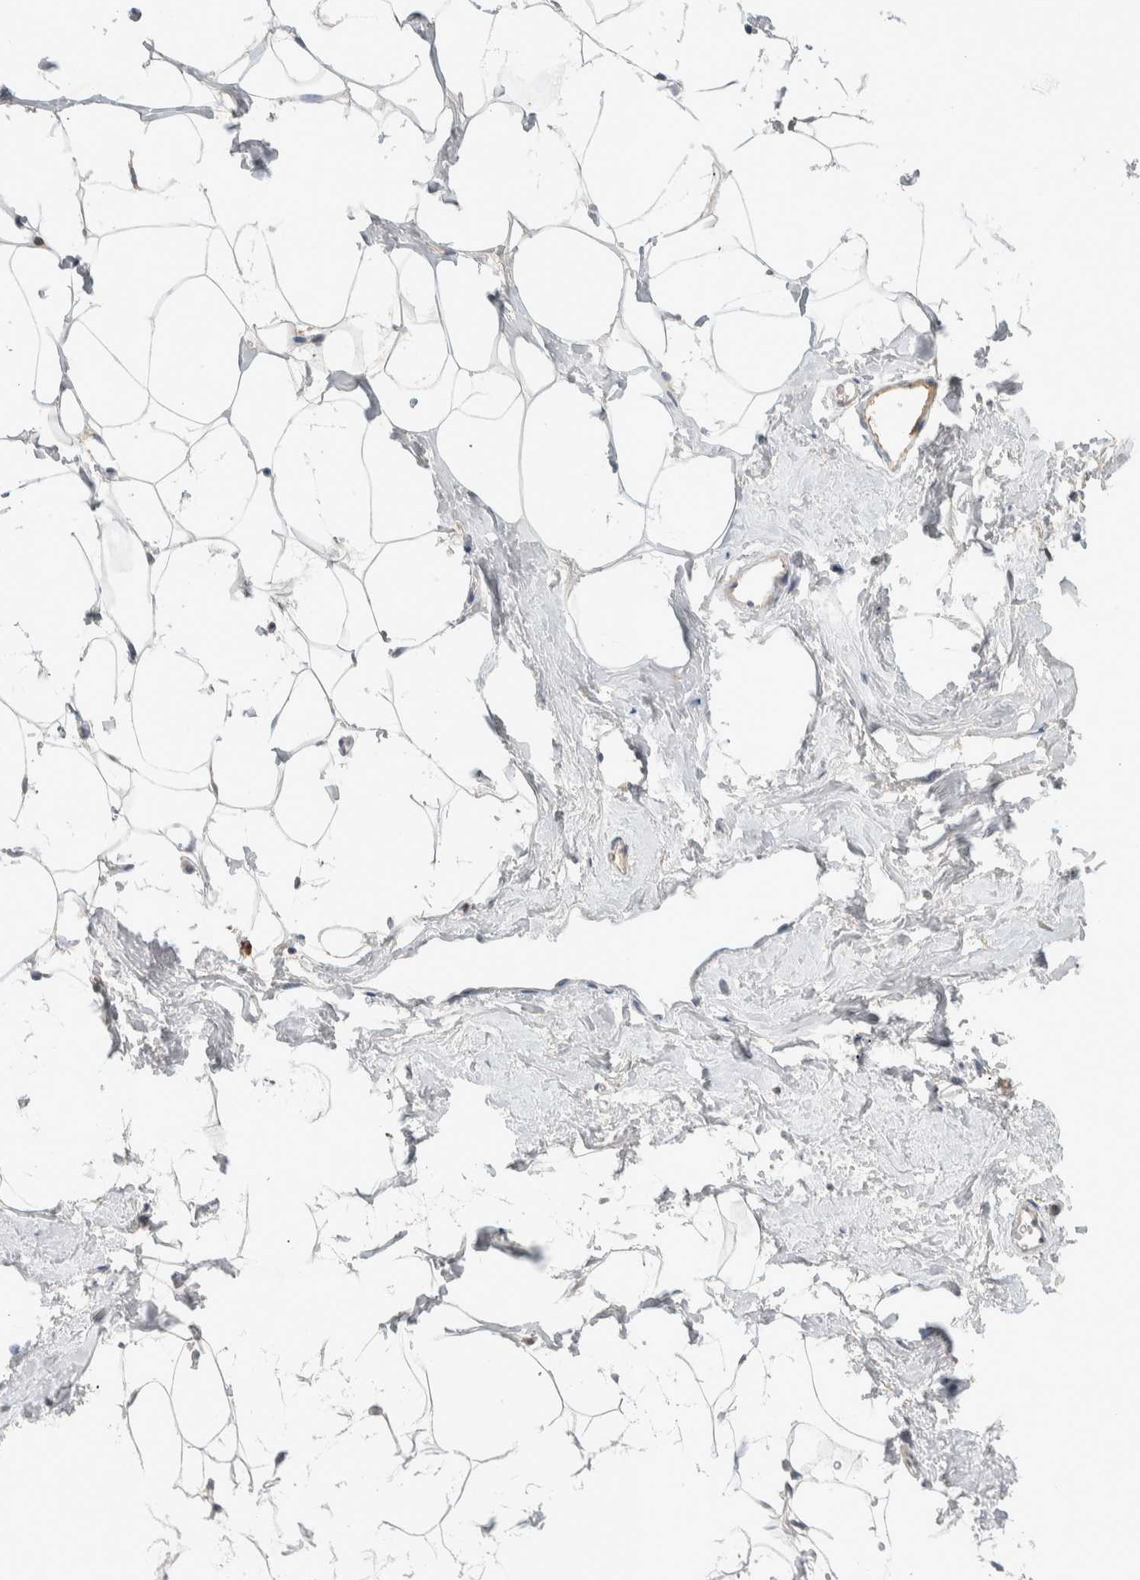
{"staining": {"intensity": "weak", "quantity": ">75%", "location": "cytoplasmic/membranous"}, "tissue": "adipose tissue", "cell_type": "Adipocytes", "image_type": "normal", "snomed": [{"axis": "morphology", "description": "Normal tissue, NOS"}, {"axis": "morphology", "description": "Fibrosis, NOS"}, {"axis": "topography", "description": "Breast"}, {"axis": "topography", "description": "Adipose tissue"}], "caption": "Adipose tissue stained with DAB immunohistochemistry (IHC) exhibits low levels of weak cytoplasmic/membranous positivity in approximately >75% of adipocytes.", "gene": "DEPTOR", "patient": {"sex": "female", "age": 39}}